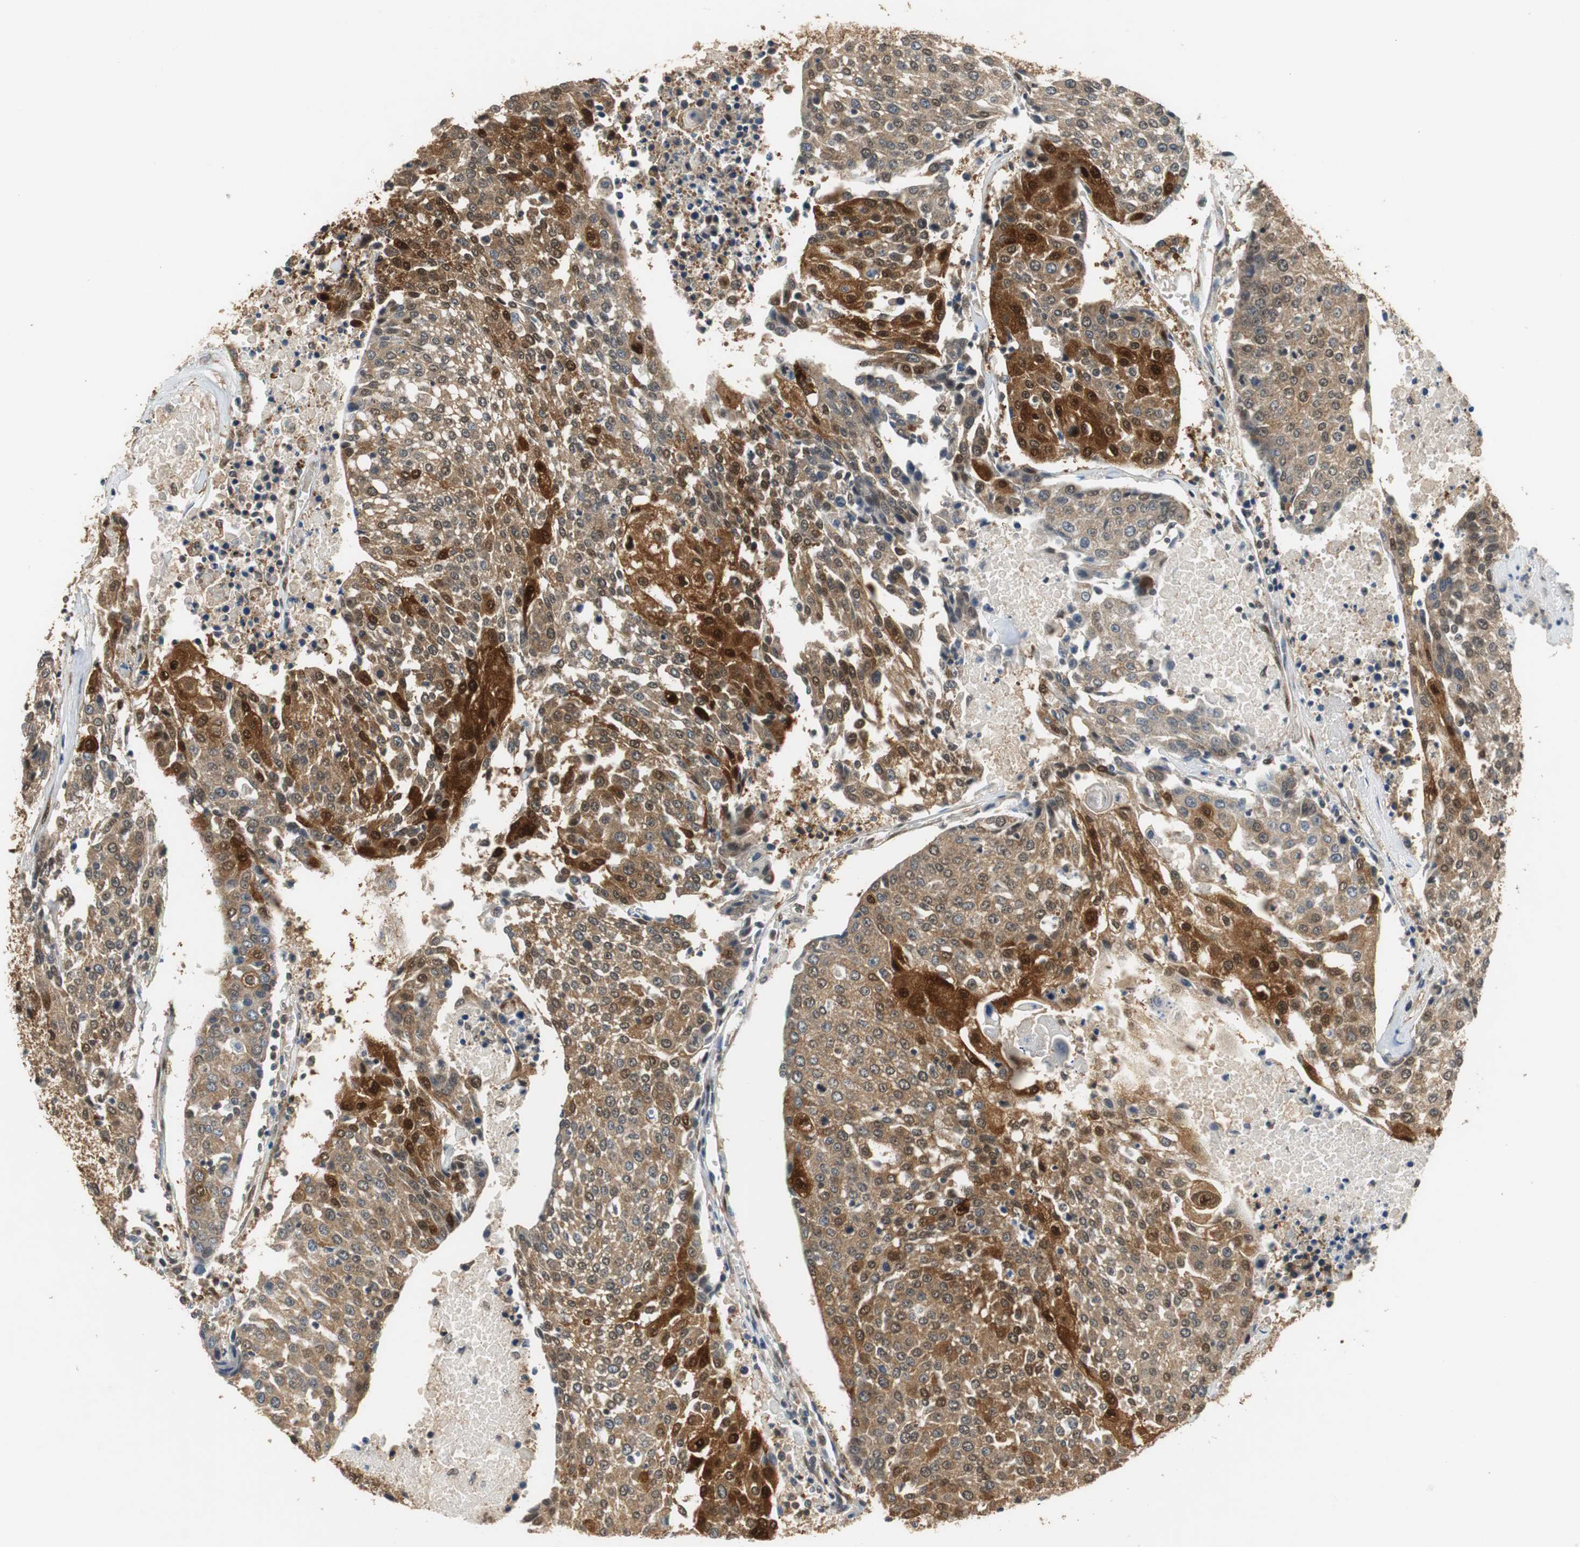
{"staining": {"intensity": "strong", "quantity": ">75%", "location": "cytoplasmic/membranous,nuclear"}, "tissue": "urothelial cancer", "cell_type": "Tumor cells", "image_type": "cancer", "snomed": [{"axis": "morphology", "description": "Urothelial carcinoma, High grade"}, {"axis": "topography", "description": "Urinary bladder"}], "caption": "Protein staining displays strong cytoplasmic/membranous and nuclear expression in about >75% of tumor cells in high-grade urothelial carcinoma.", "gene": "UBQLN2", "patient": {"sex": "female", "age": 85}}